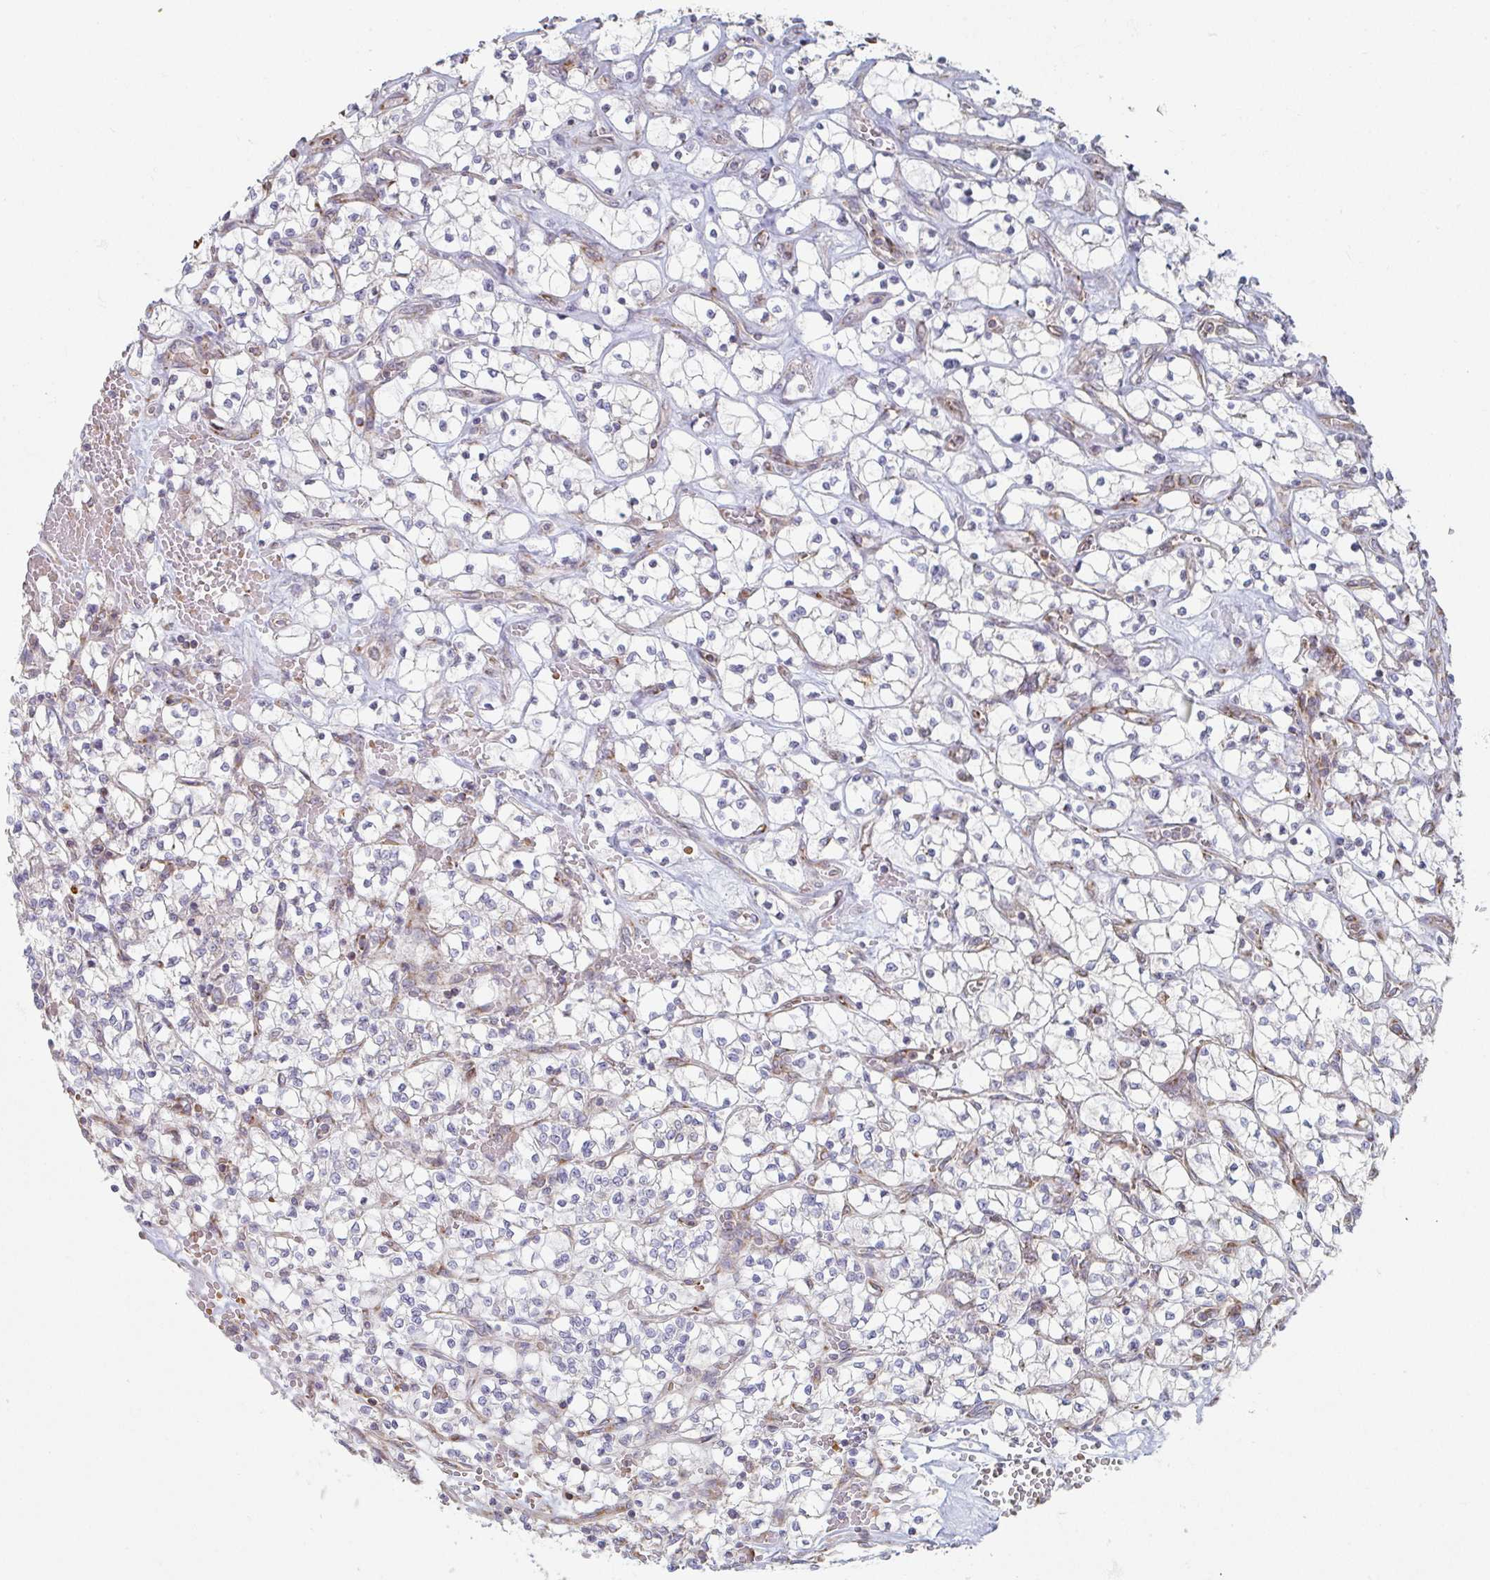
{"staining": {"intensity": "negative", "quantity": "none", "location": "none"}, "tissue": "renal cancer", "cell_type": "Tumor cells", "image_type": "cancer", "snomed": [{"axis": "morphology", "description": "Adenocarcinoma, NOS"}, {"axis": "topography", "description": "Kidney"}], "caption": "This is a image of immunohistochemistry staining of adenocarcinoma (renal), which shows no staining in tumor cells.", "gene": "ZNF526", "patient": {"sex": "female", "age": 64}}